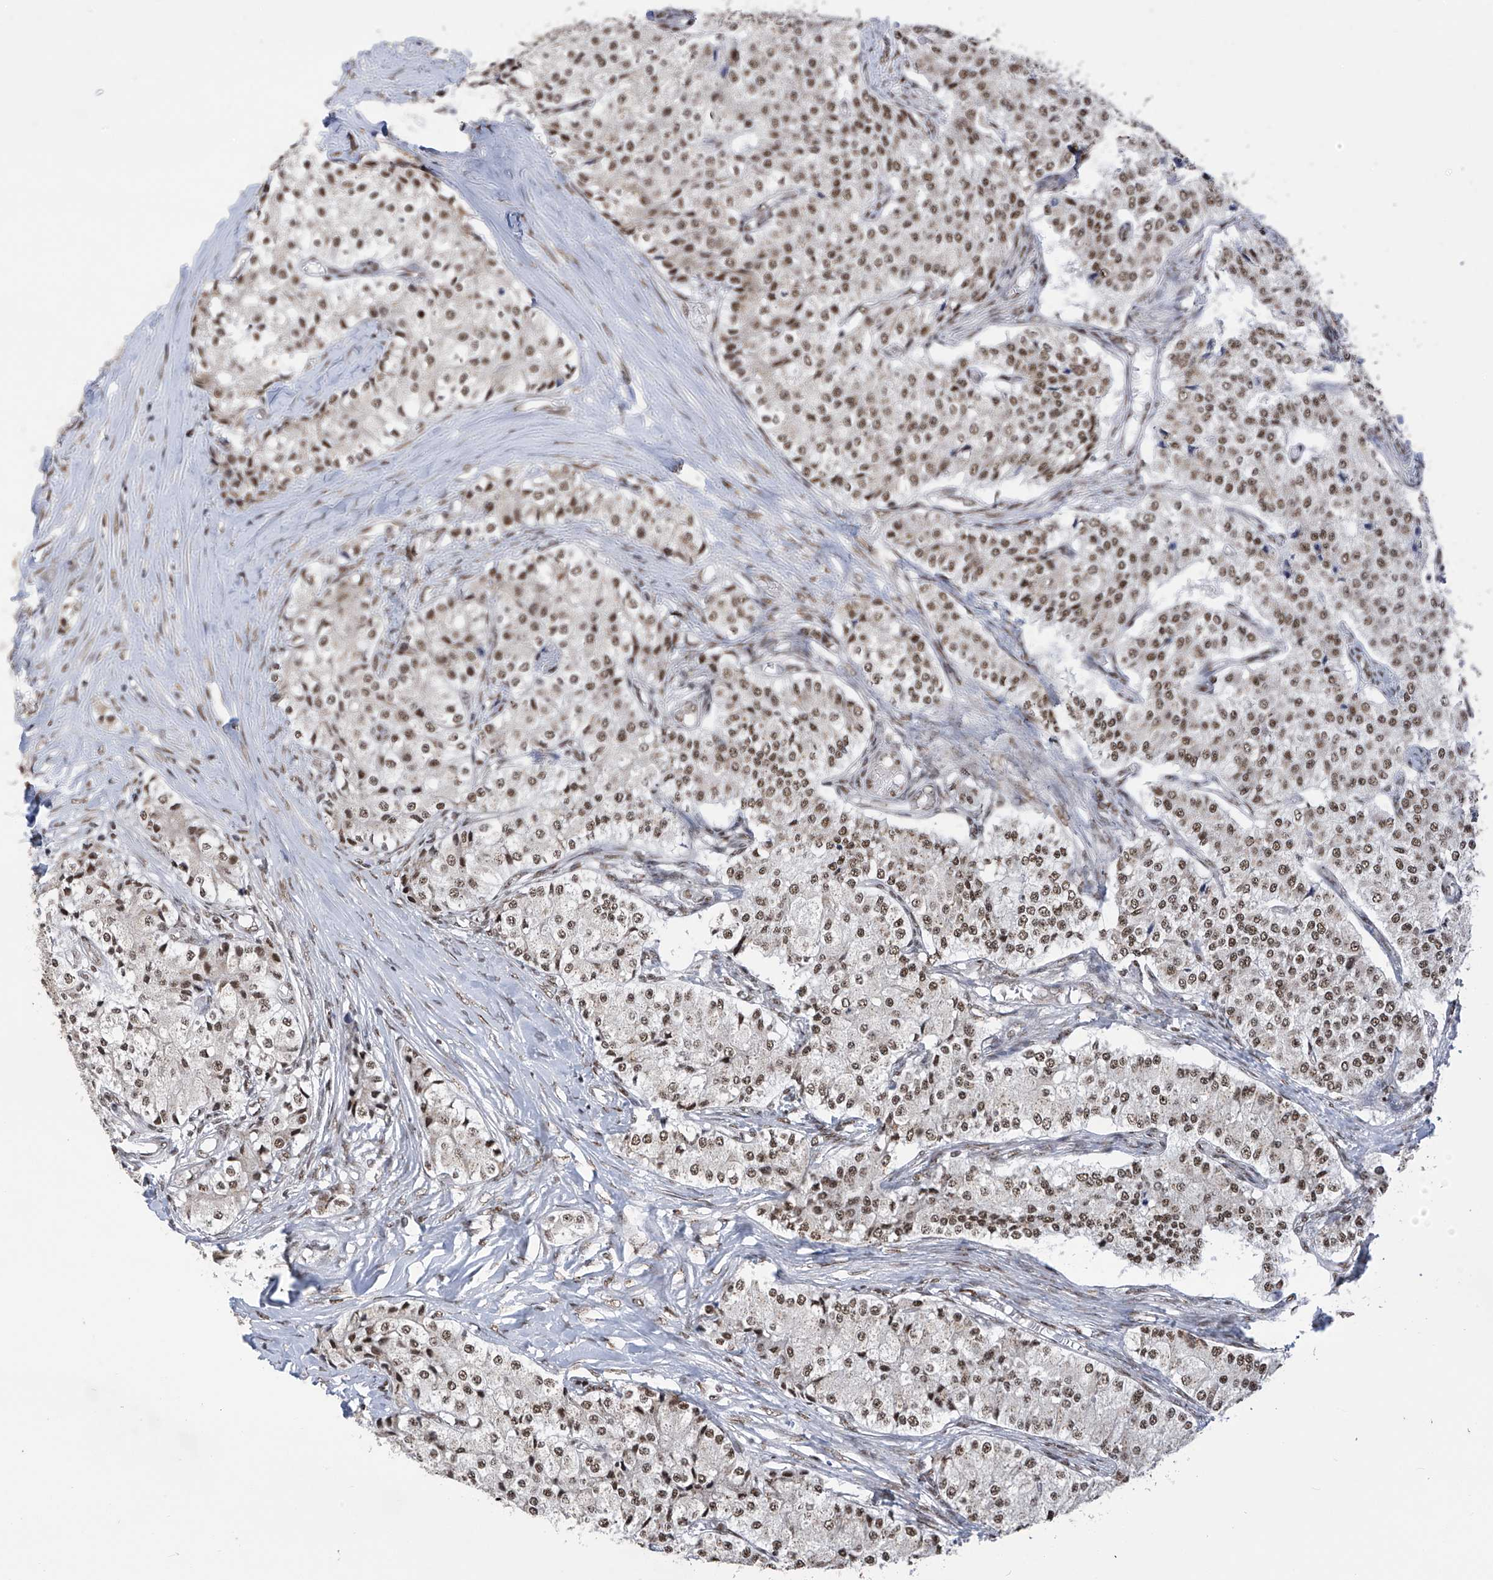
{"staining": {"intensity": "moderate", "quantity": ">75%", "location": "nuclear"}, "tissue": "carcinoid", "cell_type": "Tumor cells", "image_type": "cancer", "snomed": [{"axis": "morphology", "description": "Carcinoid, malignant, NOS"}, {"axis": "topography", "description": "Colon"}], "caption": "Protein analysis of carcinoid tissue demonstrates moderate nuclear expression in about >75% of tumor cells. (DAB (3,3'-diaminobenzidine) IHC with brightfield microscopy, high magnification).", "gene": "APLF", "patient": {"sex": "female", "age": 52}}